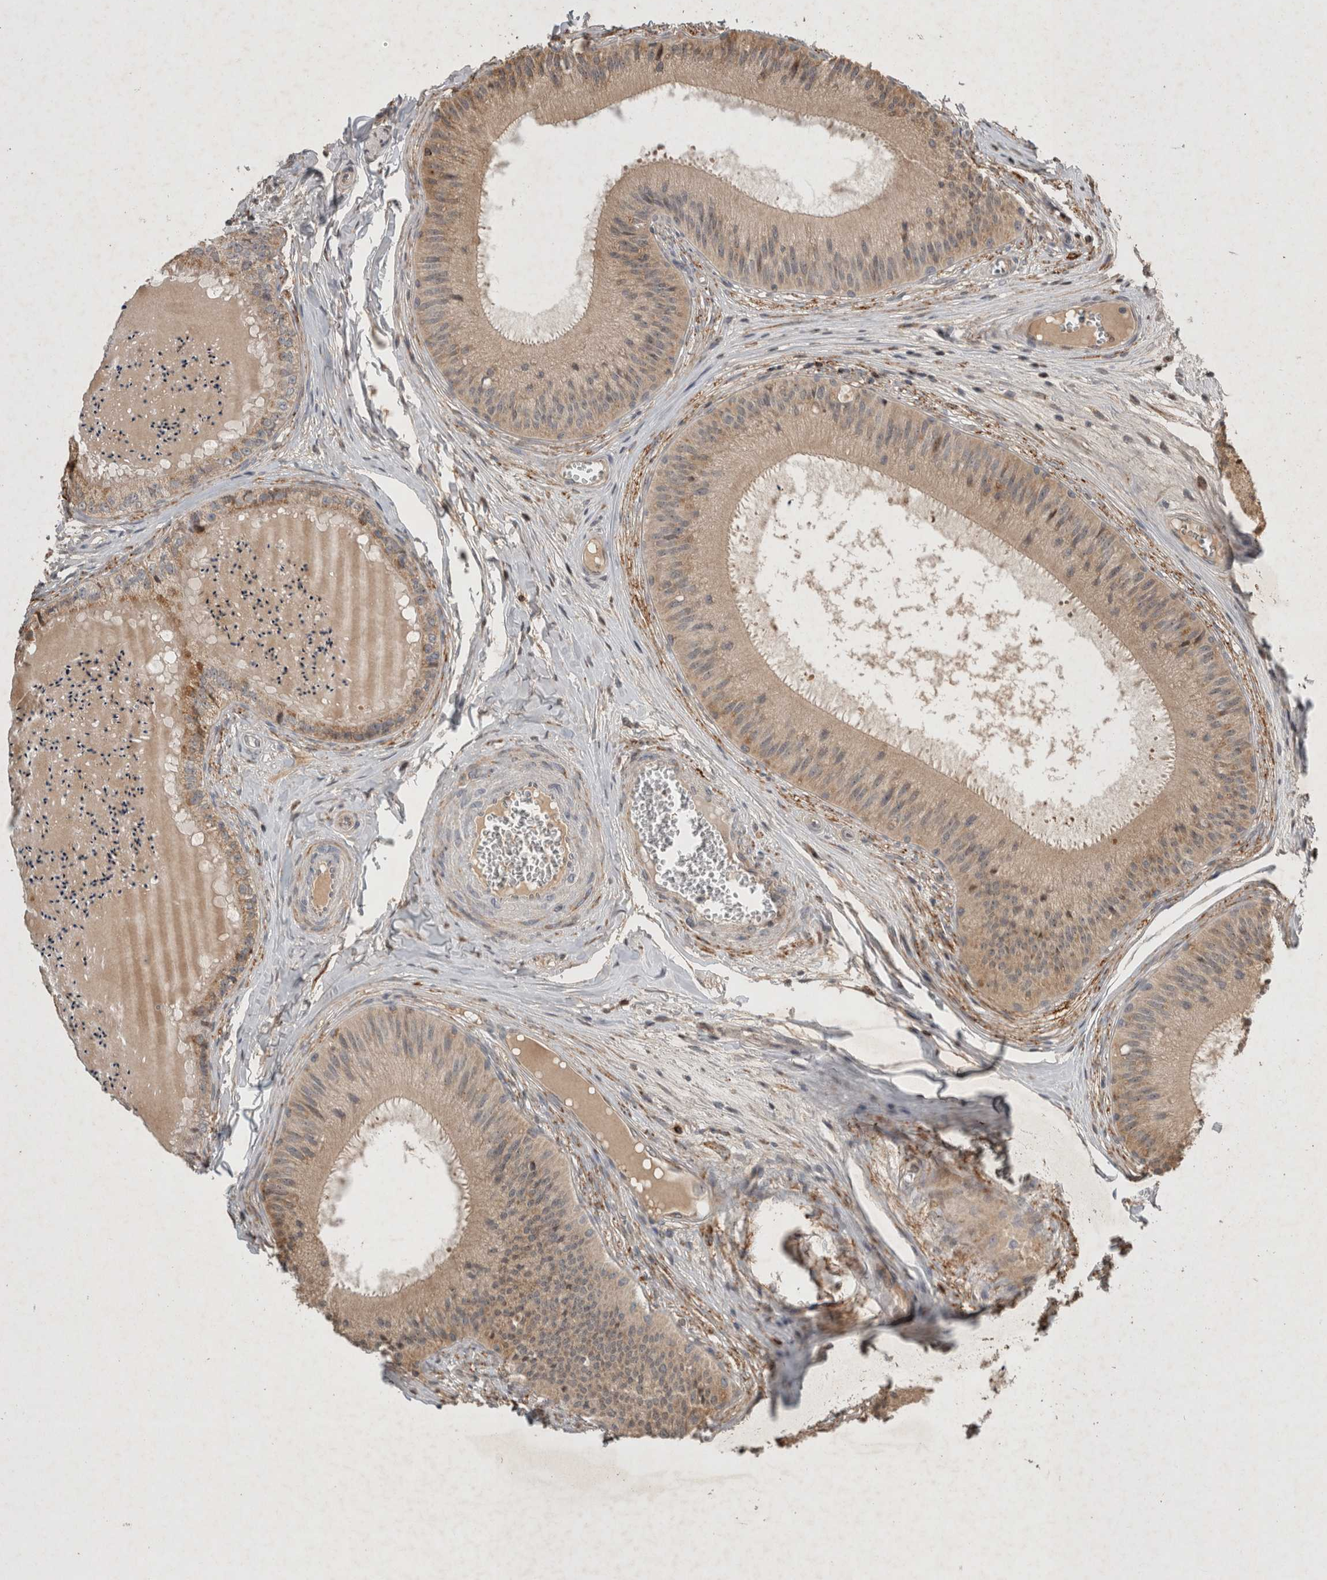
{"staining": {"intensity": "moderate", "quantity": ">75%", "location": "cytoplasmic/membranous"}, "tissue": "epididymis", "cell_type": "Glandular cells", "image_type": "normal", "snomed": [{"axis": "morphology", "description": "Normal tissue, NOS"}, {"axis": "topography", "description": "Epididymis"}], "caption": "A high-resolution image shows immunohistochemistry staining of normal epididymis, which reveals moderate cytoplasmic/membranous positivity in about >75% of glandular cells.", "gene": "SERAC1", "patient": {"sex": "male", "age": 31}}